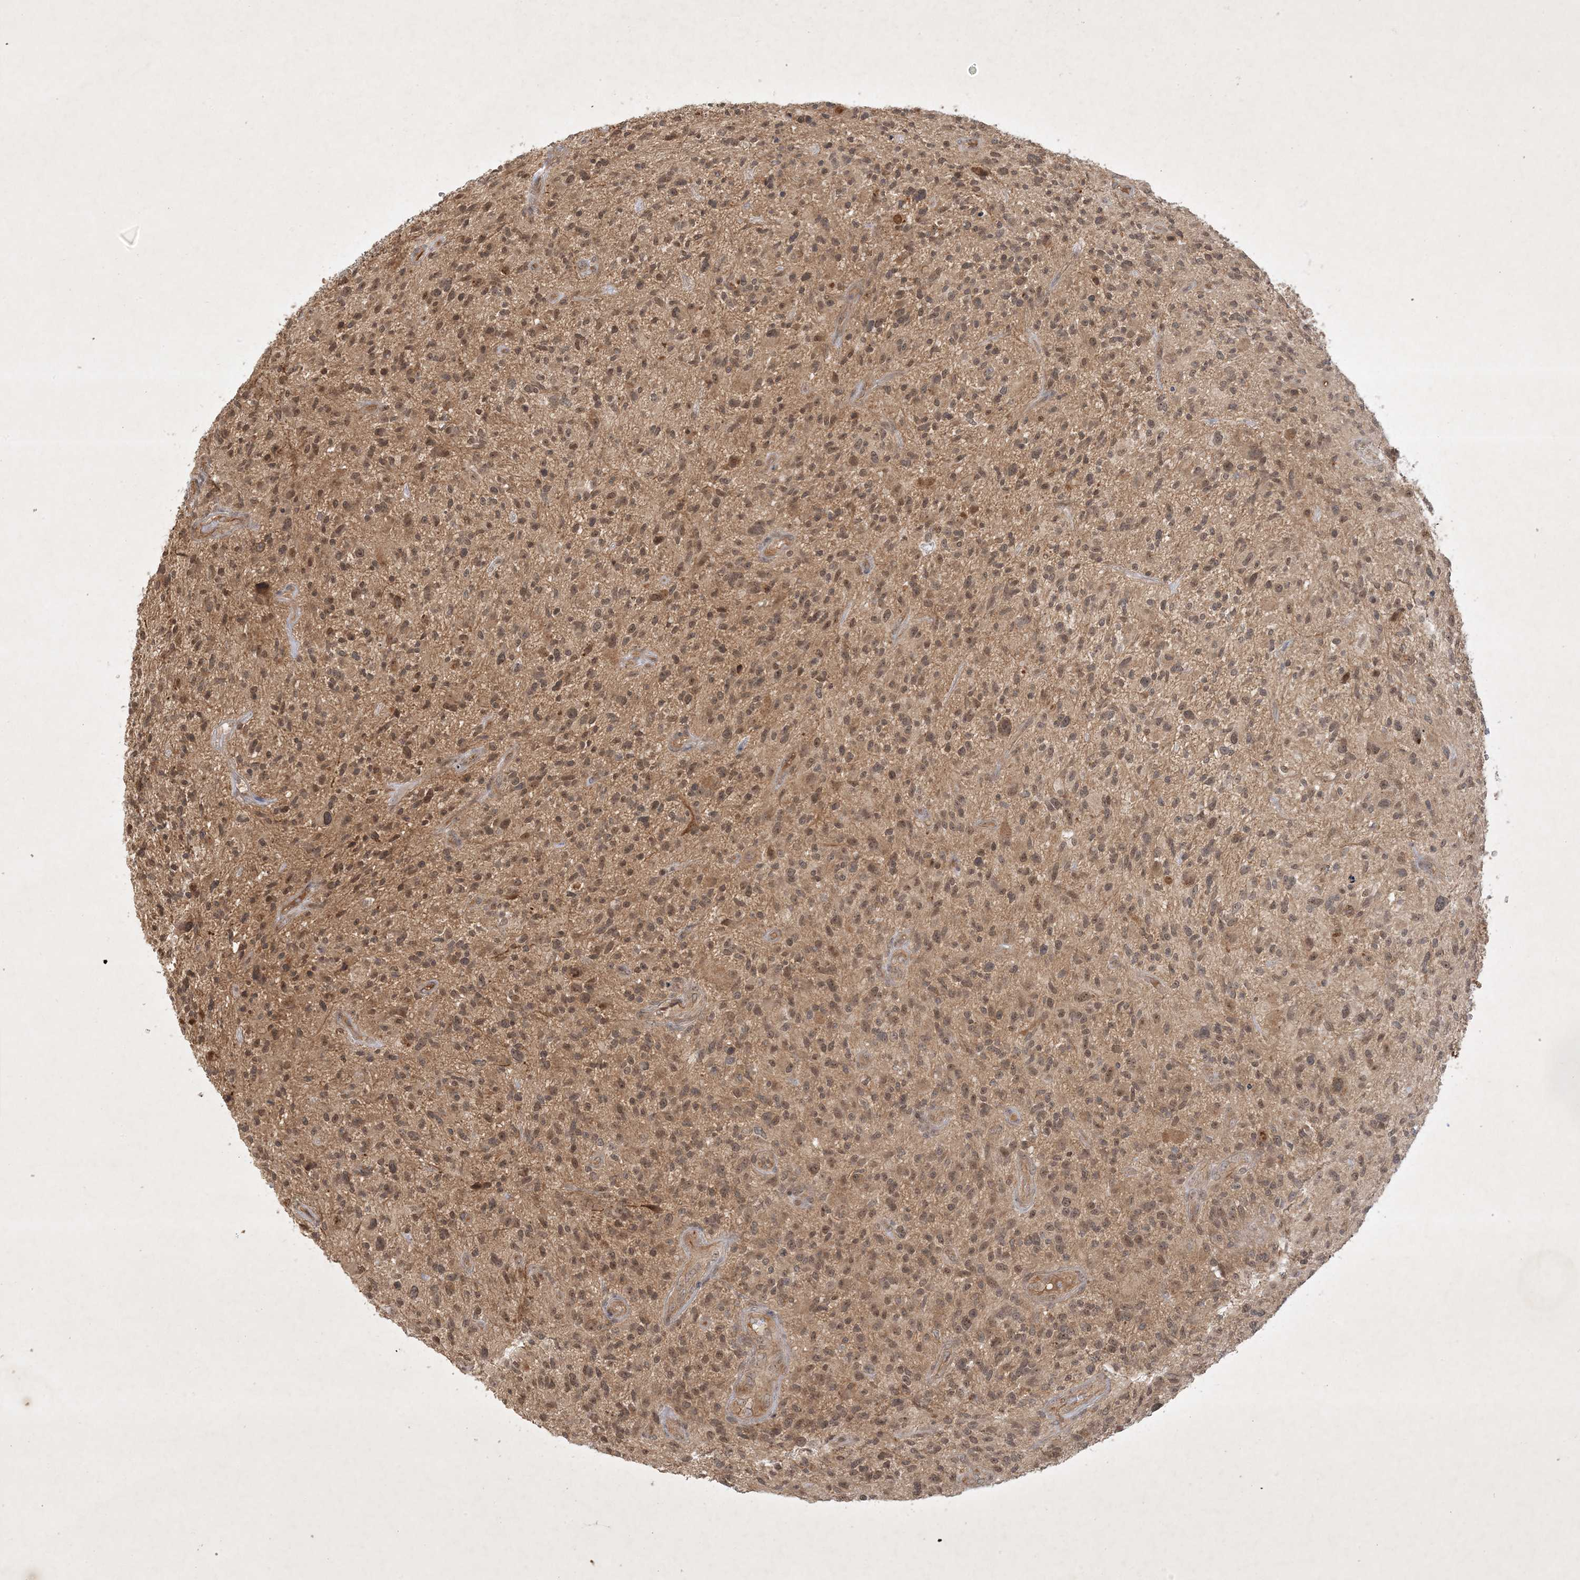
{"staining": {"intensity": "moderate", "quantity": "25%-75%", "location": "cytoplasmic/membranous,nuclear"}, "tissue": "glioma", "cell_type": "Tumor cells", "image_type": "cancer", "snomed": [{"axis": "morphology", "description": "Glioma, malignant, High grade"}, {"axis": "topography", "description": "Brain"}], "caption": "Immunohistochemistry image of malignant high-grade glioma stained for a protein (brown), which shows medium levels of moderate cytoplasmic/membranous and nuclear positivity in about 25%-75% of tumor cells.", "gene": "ZCCHC4", "patient": {"sex": "male", "age": 47}}